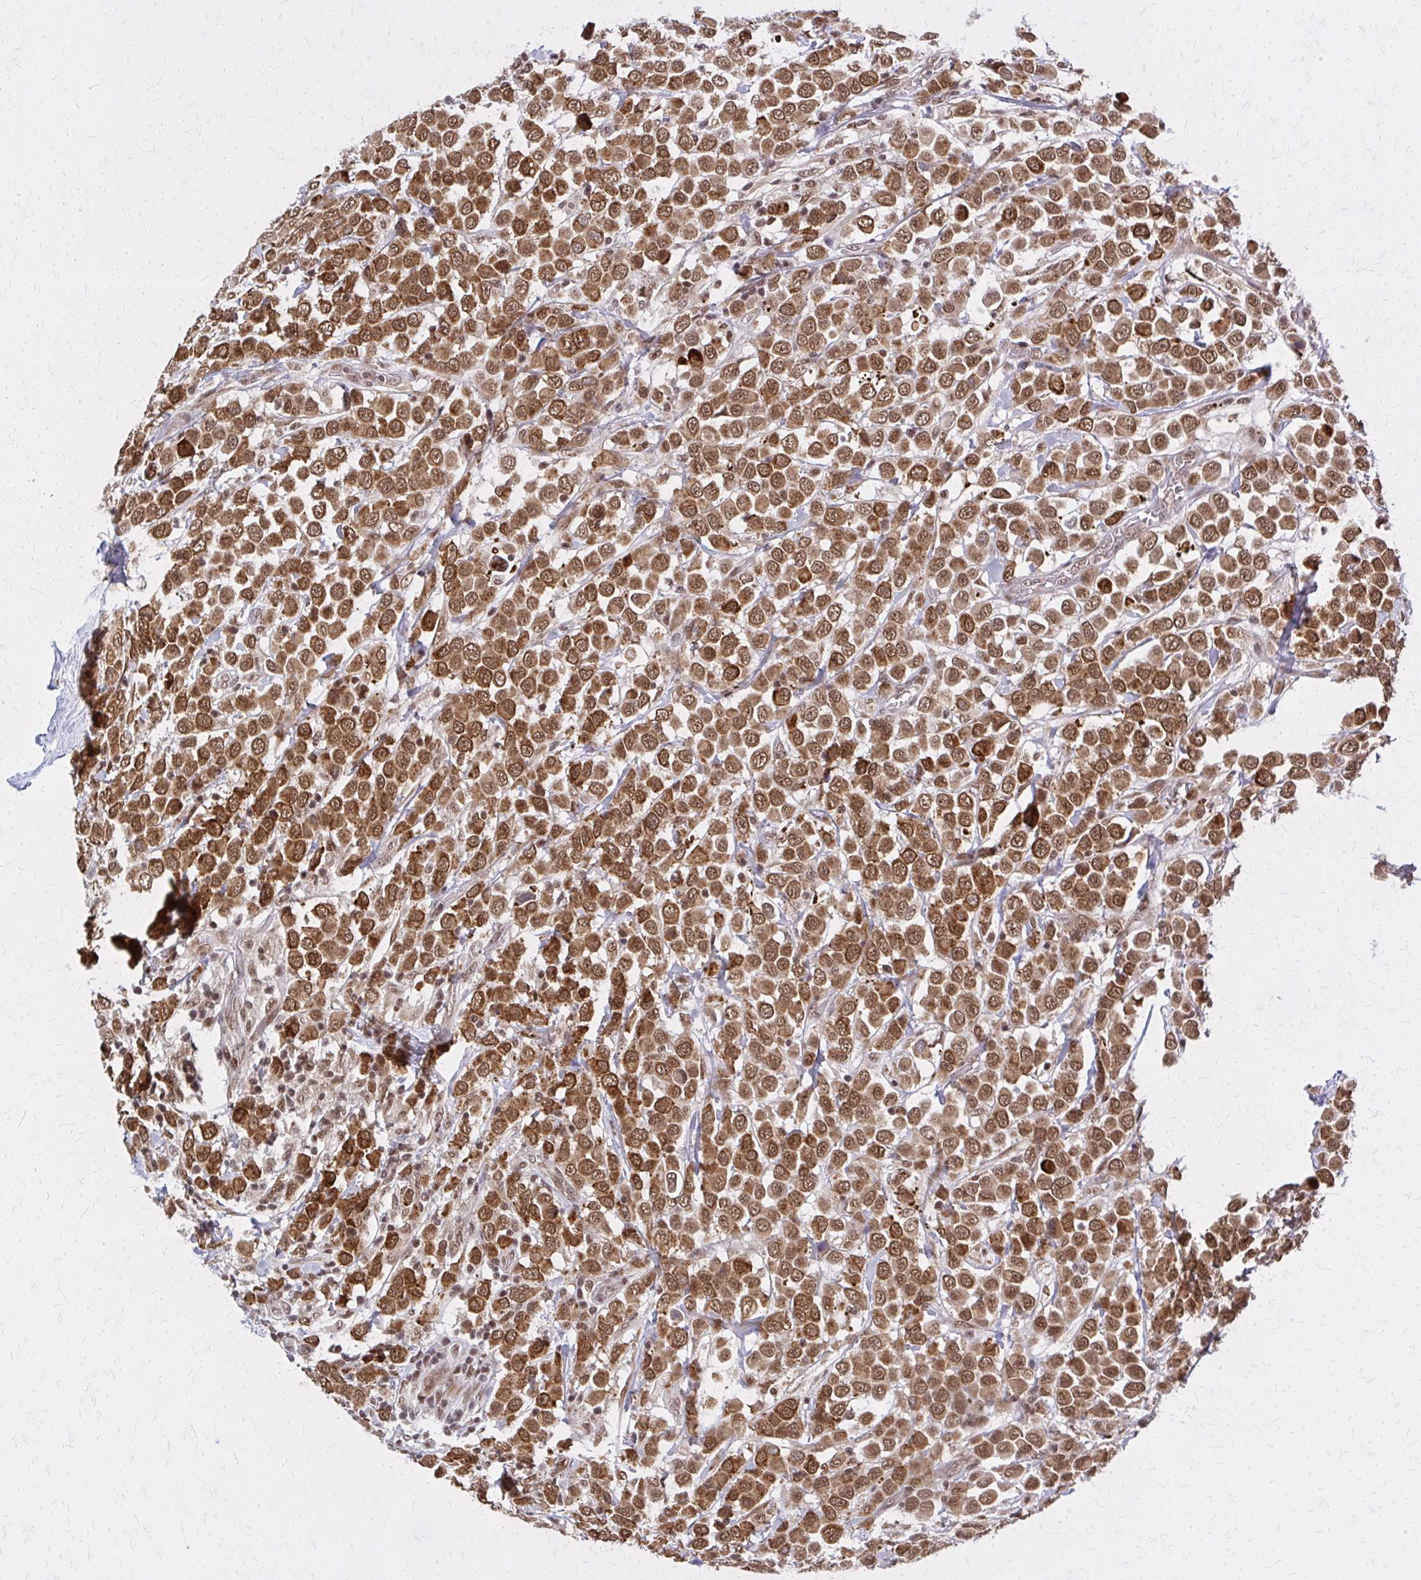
{"staining": {"intensity": "moderate", "quantity": ">75%", "location": "nuclear"}, "tissue": "breast cancer", "cell_type": "Tumor cells", "image_type": "cancer", "snomed": [{"axis": "morphology", "description": "Duct carcinoma"}, {"axis": "topography", "description": "Breast"}], "caption": "Infiltrating ductal carcinoma (breast) stained with DAB (3,3'-diaminobenzidine) immunohistochemistry (IHC) shows medium levels of moderate nuclear positivity in approximately >75% of tumor cells. Nuclei are stained in blue.", "gene": "HDAC3", "patient": {"sex": "female", "age": 61}}